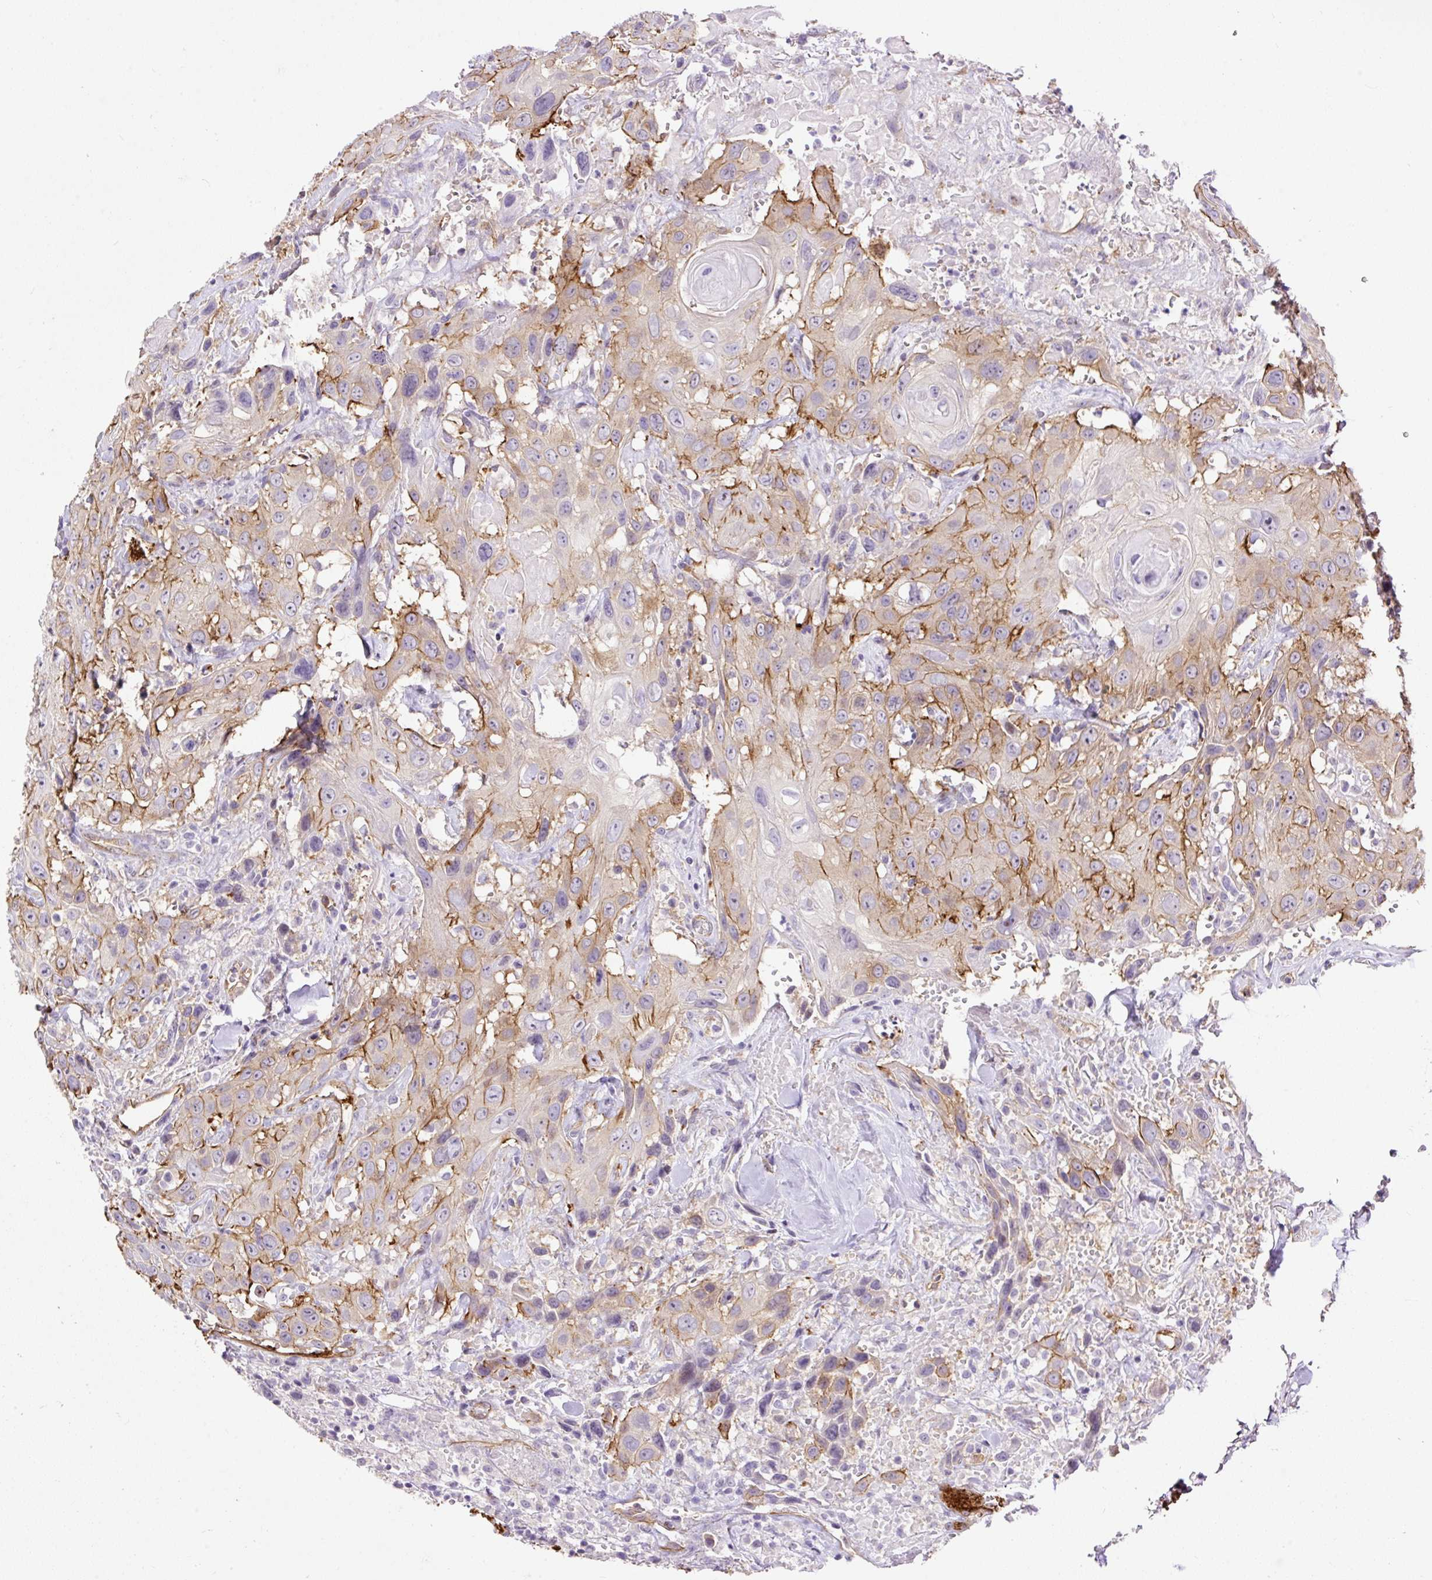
{"staining": {"intensity": "strong", "quantity": "<25%", "location": "cytoplasmic/membranous"}, "tissue": "head and neck cancer", "cell_type": "Tumor cells", "image_type": "cancer", "snomed": [{"axis": "morphology", "description": "Squamous cell carcinoma, NOS"}, {"axis": "topography", "description": "Head-Neck"}], "caption": "Immunohistochemistry (IHC) image of neoplastic tissue: head and neck cancer (squamous cell carcinoma) stained using immunohistochemistry (IHC) shows medium levels of strong protein expression localized specifically in the cytoplasmic/membranous of tumor cells, appearing as a cytoplasmic/membranous brown color.", "gene": "MAGEB16", "patient": {"sex": "male", "age": 81}}